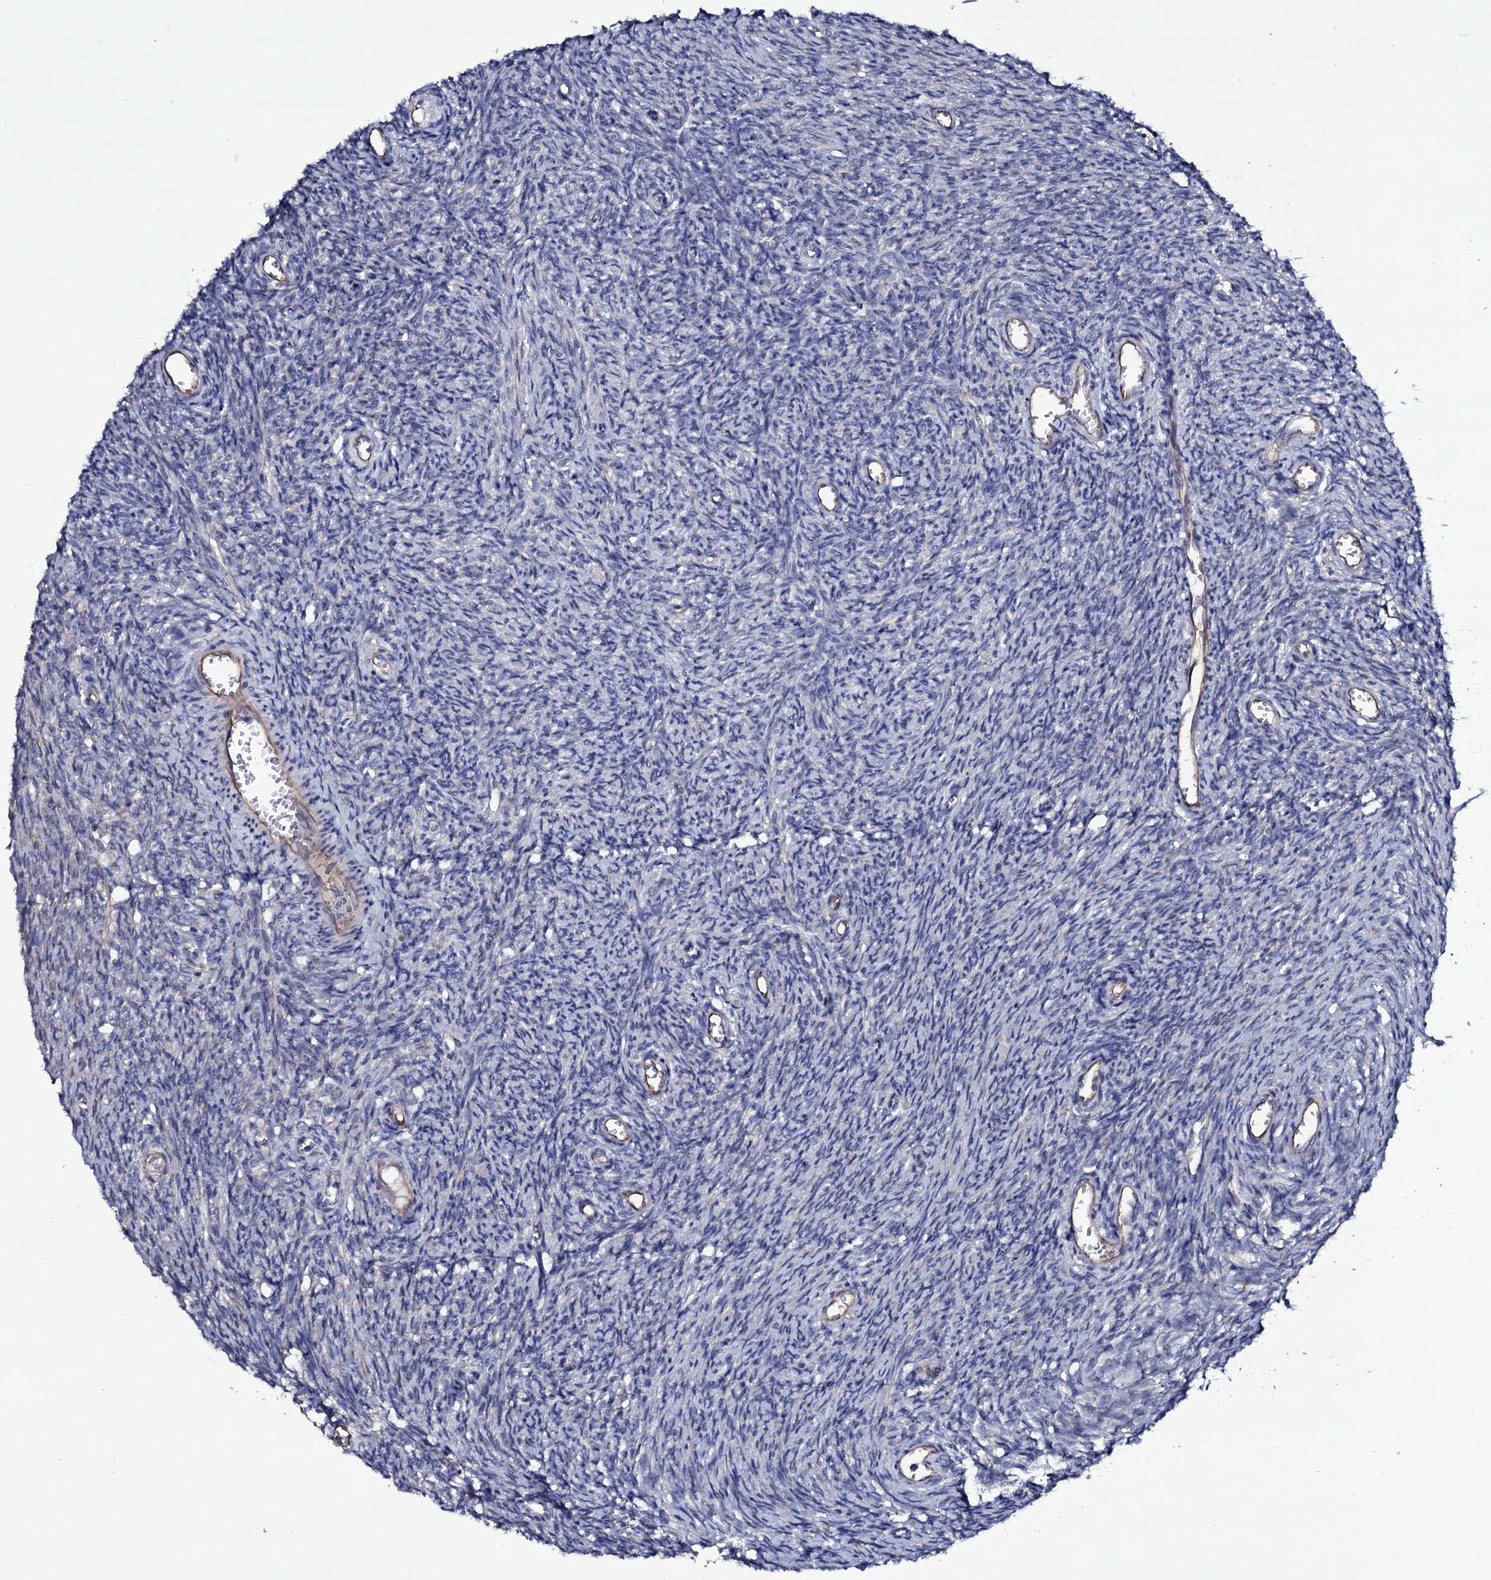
{"staining": {"intensity": "negative", "quantity": "none", "location": "none"}, "tissue": "ovary", "cell_type": "Ovarian stroma cells", "image_type": "normal", "snomed": [{"axis": "morphology", "description": "Normal tissue, NOS"}, {"axis": "topography", "description": "Ovary"}], "caption": "Immunohistochemical staining of benign human ovary reveals no significant expression in ovarian stroma cells. (Immunohistochemistry, brightfield microscopy, high magnification).", "gene": "BCL2L14", "patient": {"sex": "female", "age": 44}}